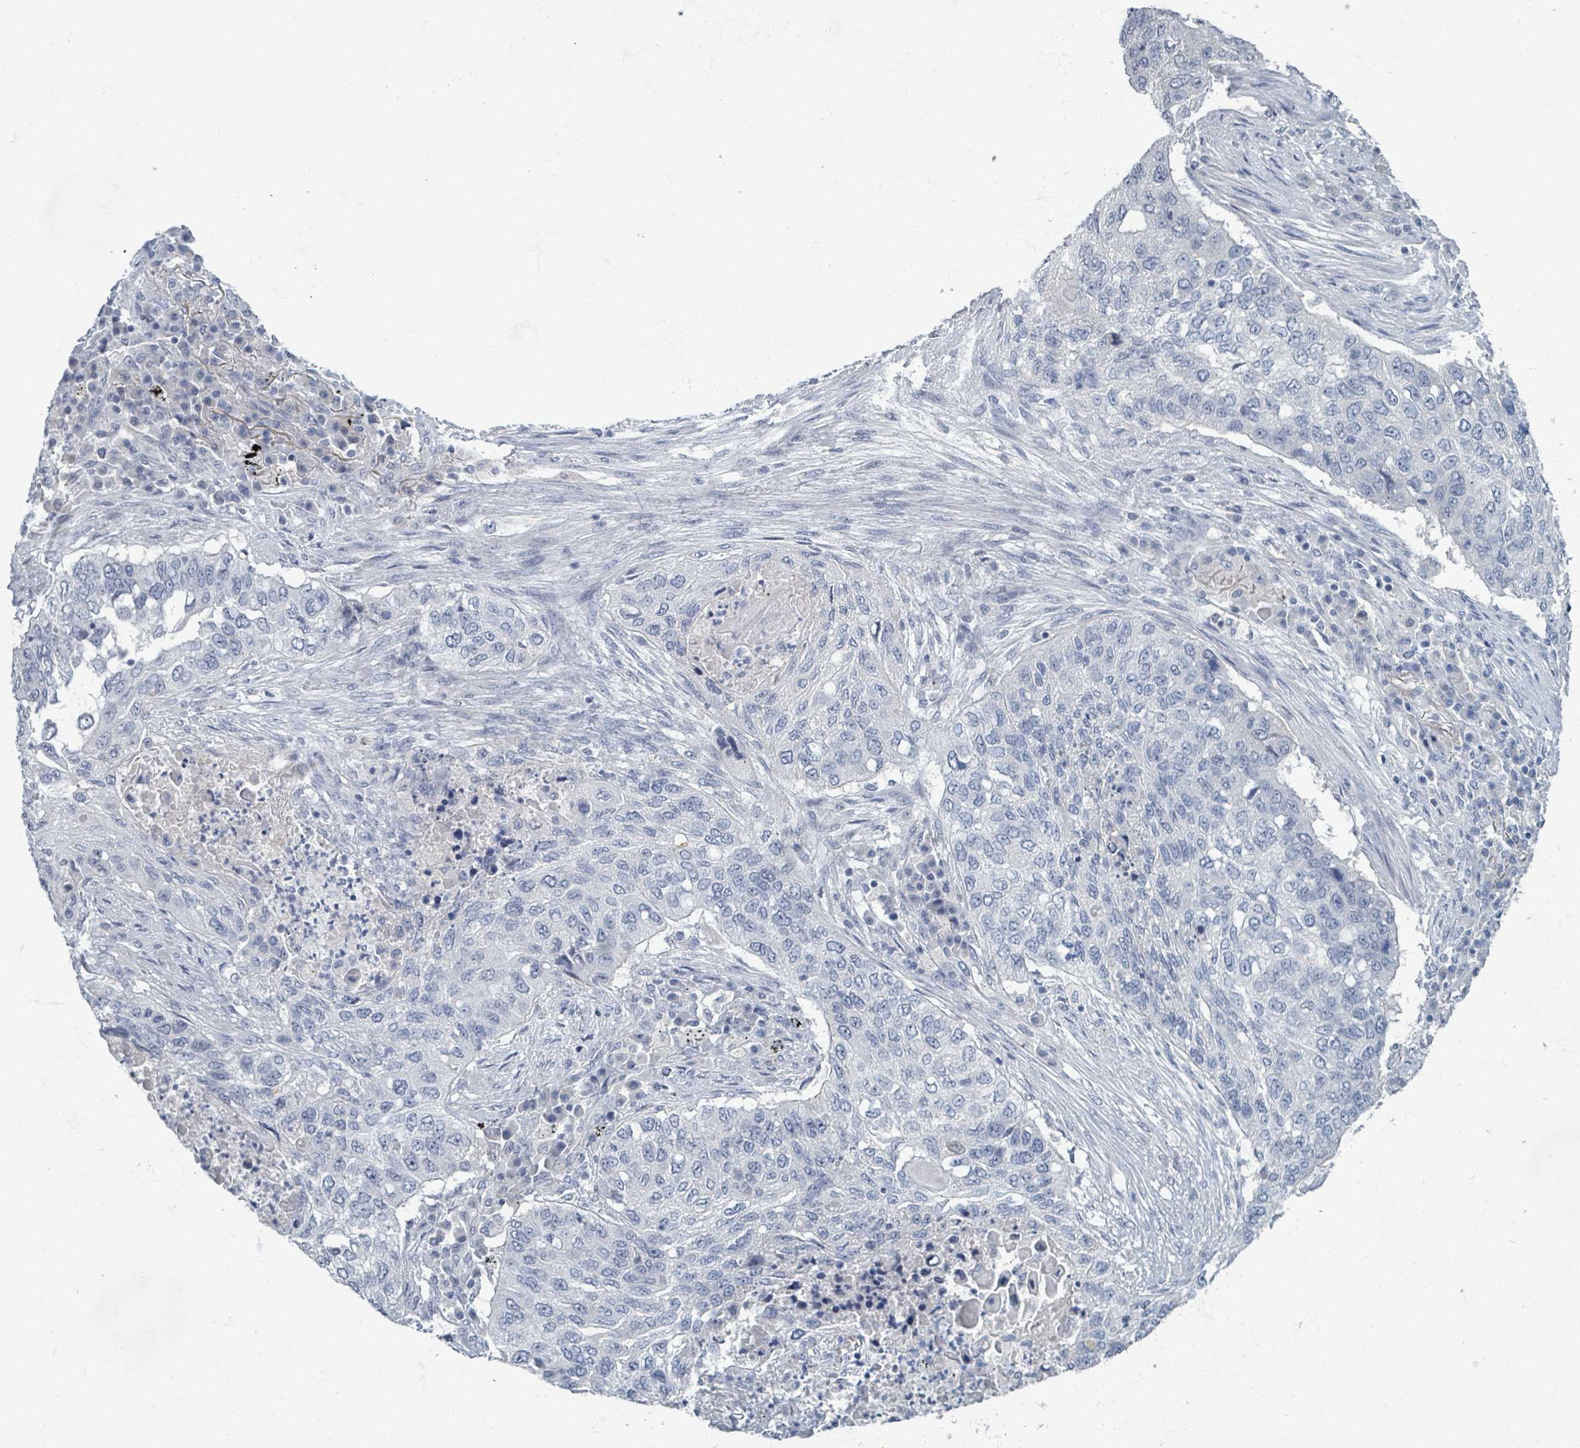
{"staining": {"intensity": "negative", "quantity": "none", "location": "none"}, "tissue": "lung cancer", "cell_type": "Tumor cells", "image_type": "cancer", "snomed": [{"axis": "morphology", "description": "Squamous cell carcinoma, NOS"}, {"axis": "topography", "description": "Lung"}], "caption": "Image shows no protein expression in tumor cells of lung cancer tissue.", "gene": "WNT11", "patient": {"sex": "female", "age": 63}}